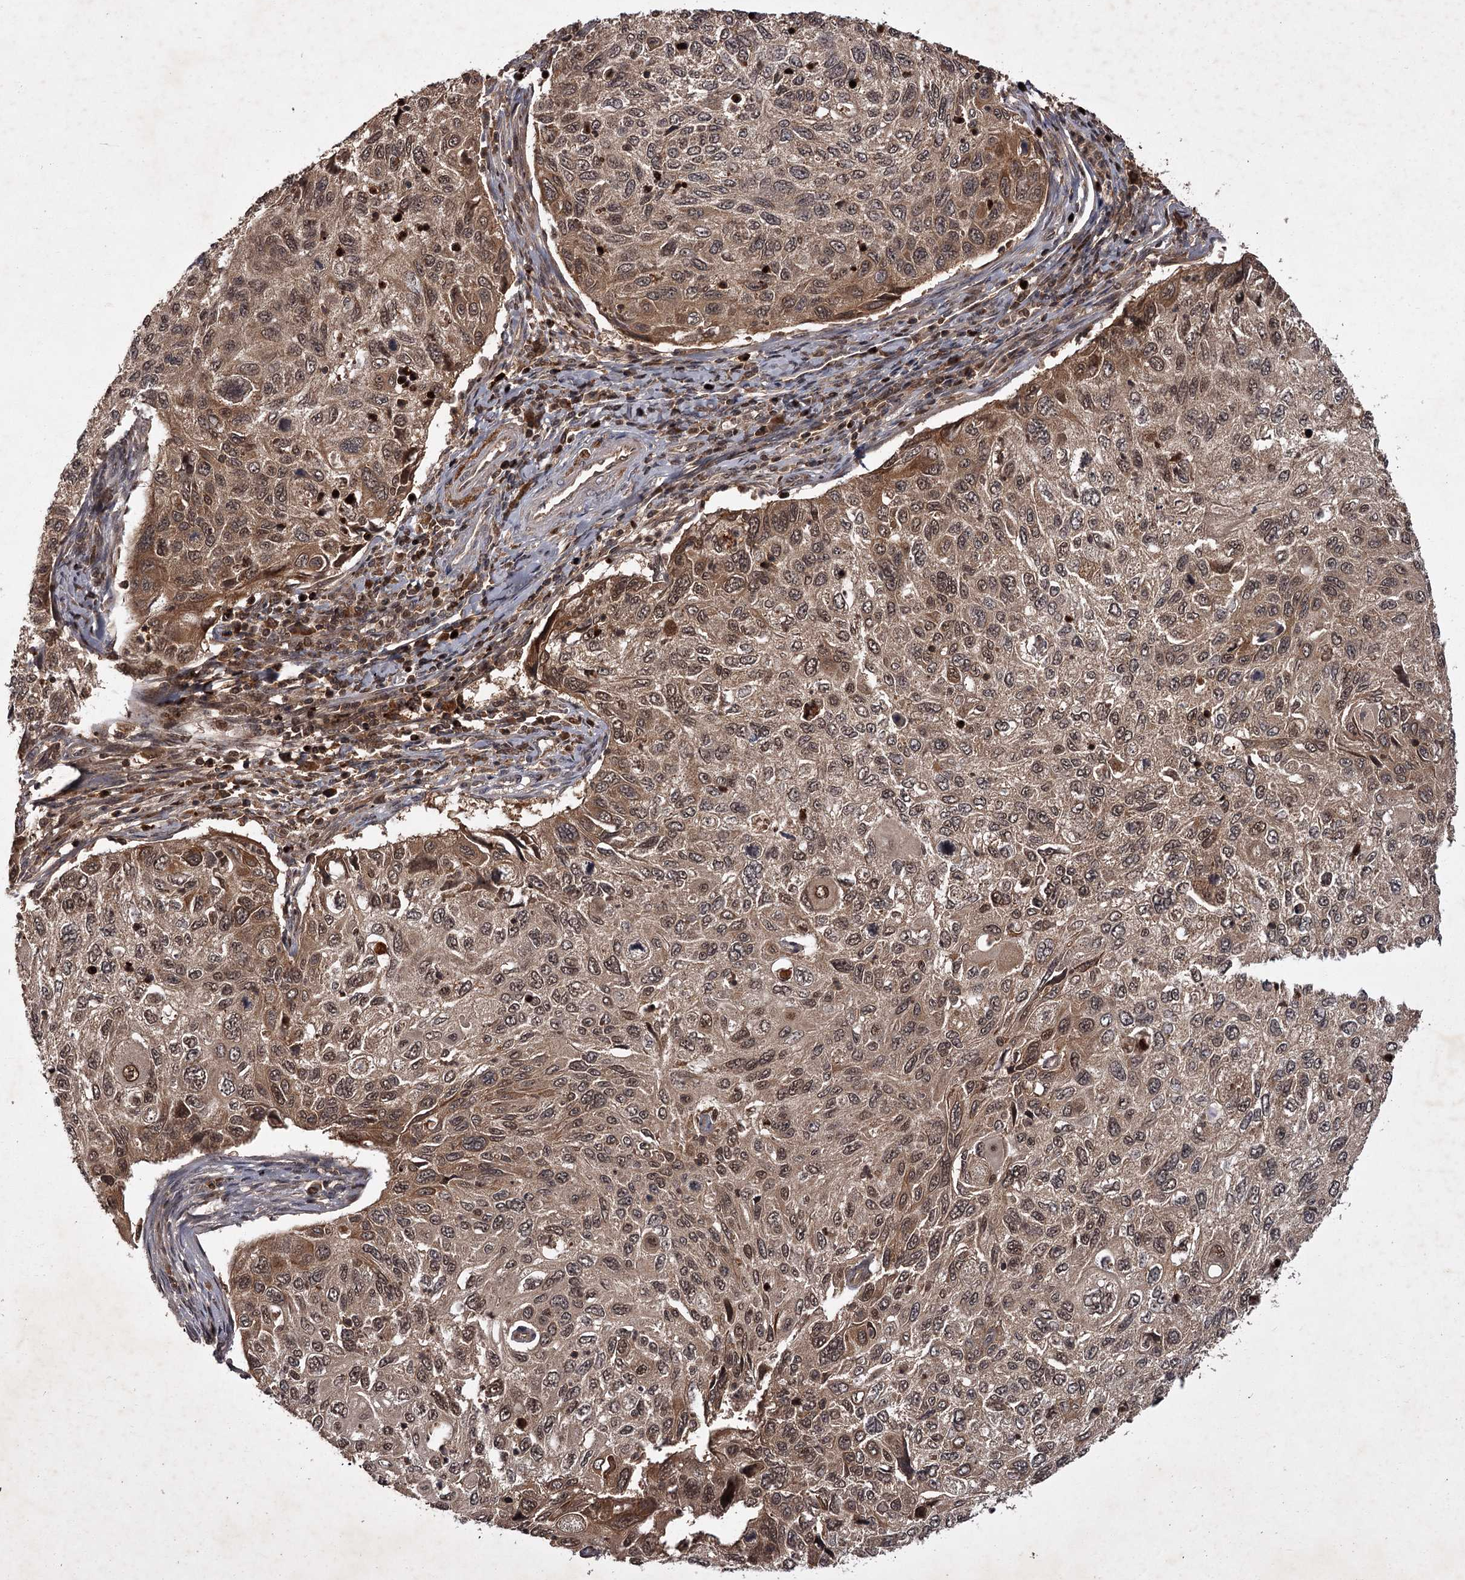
{"staining": {"intensity": "moderate", "quantity": ">75%", "location": "cytoplasmic/membranous,nuclear"}, "tissue": "cervical cancer", "cell_type": "Tumor cells", "image_type": "cancer", "snomed": [{"axis": "morphology", "description": "Squamous cell carcinoma, NOS"}, {"axis": "topography", "description": "Cervix"}], "caption": "Cervical squamous cell carcinoma was stained to show a protein in brown. There is medium levels of moderate cytoplasmic/membranous and nuclear staining in about >75% of tumor cells.", "gene": "TBC1D23", "patient": {"sex": "female", "age": 70}}